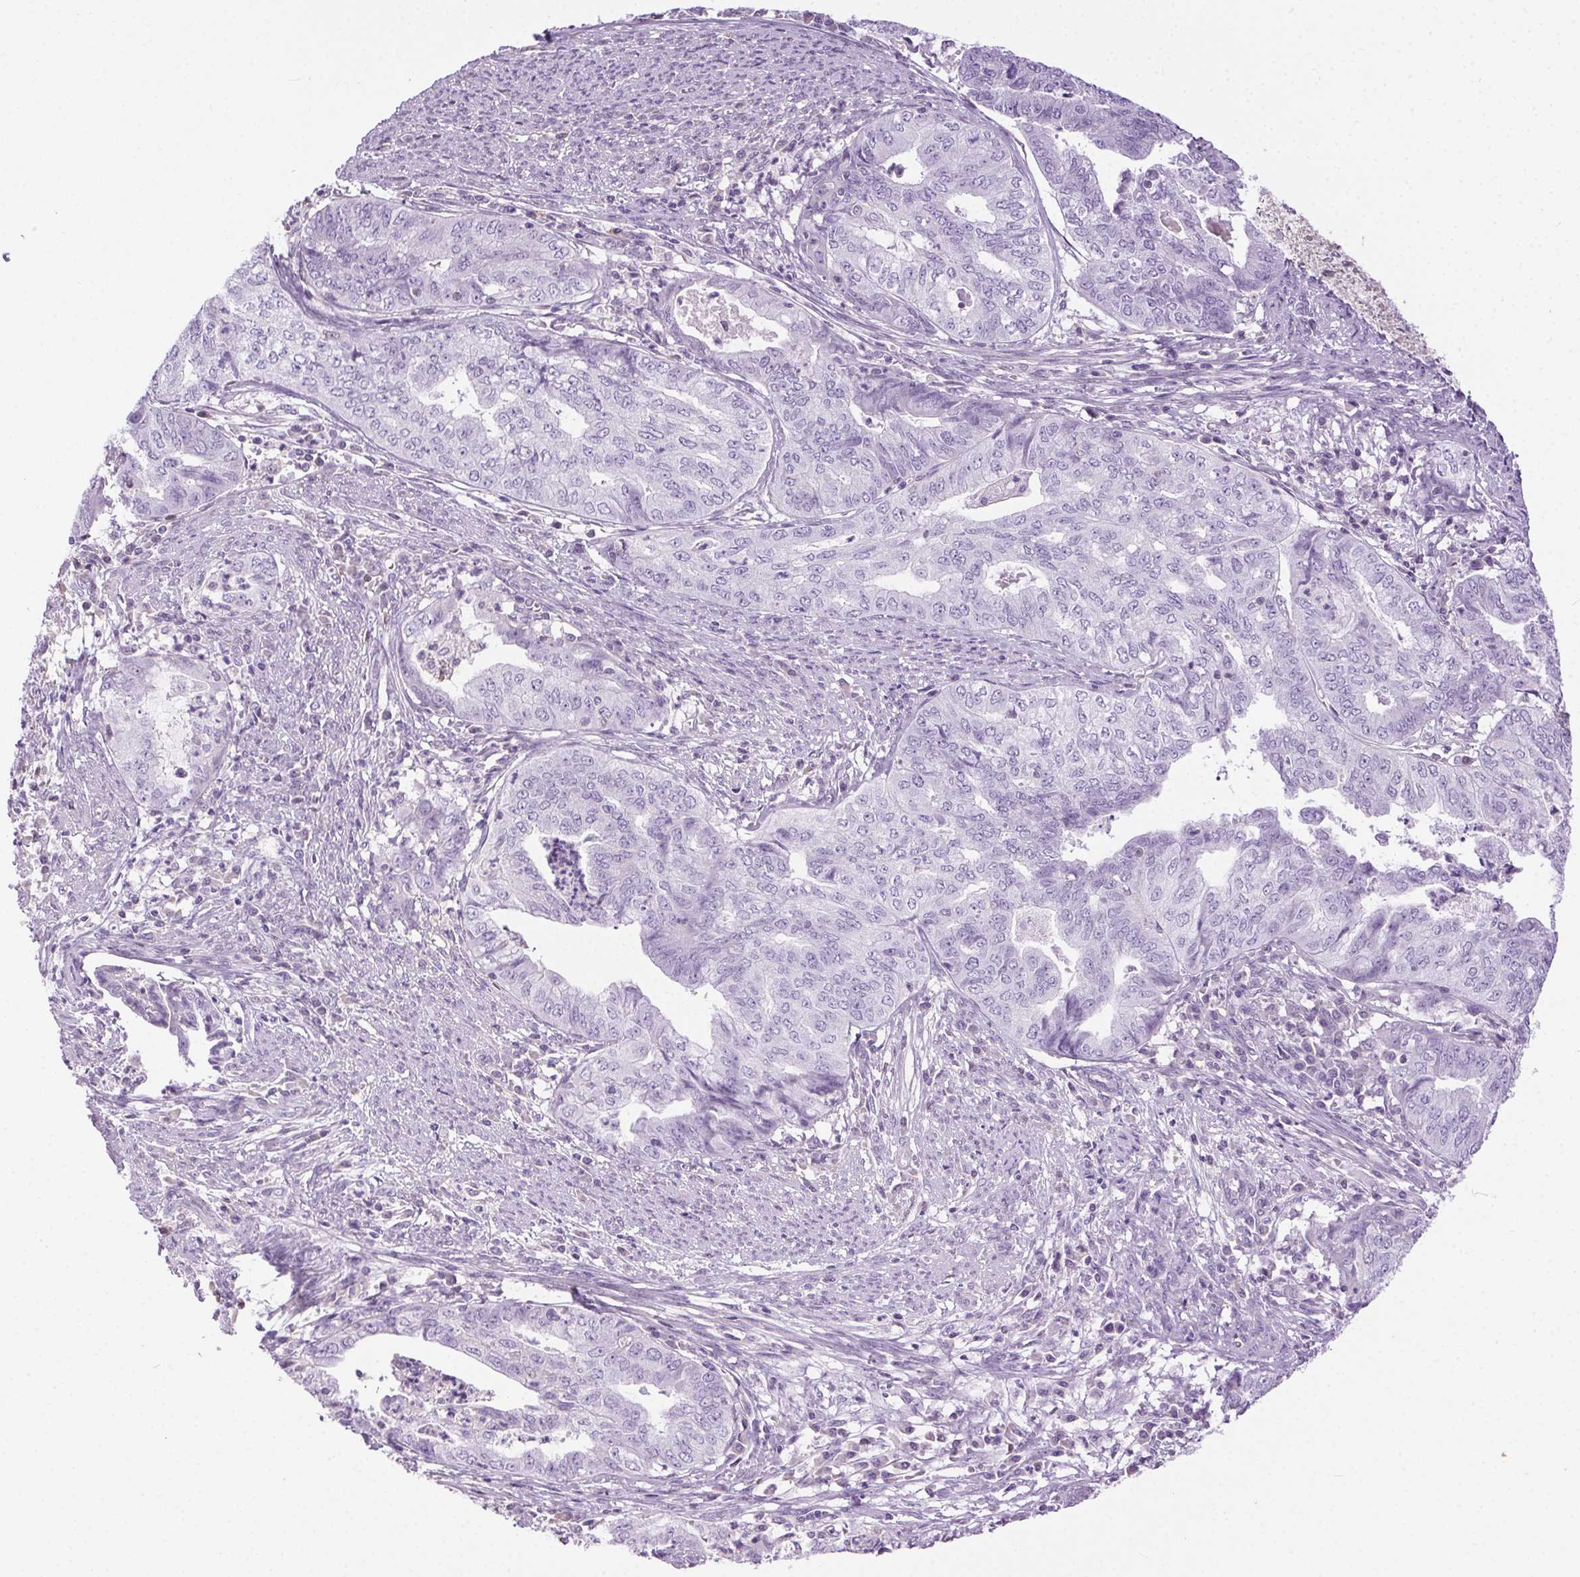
{"staining": {"intensity": "negative", "quantity": "none", "location": "none"}, "tissue": "endometrial cancer", "cell_type": "Tumor cells", "image_type": "cancer", "snomed": [{"axis": "morphology", "description": "Adenocarcinoma, NOS"}, {"axis": "topography", "description": "Endometrium"}], "caption": "DAB (3,3'-diaminobenzidine) immunohistochemical staining of endometrial adenocarcinoma displays no significant staining in tumor cells. The staining was performed using DAB (3,3'-diaminobenzidine) to visualize the protein expression in brown, while the nuclei were stained in blue with hematoxylin (Magnification: 20x).", "gene": "SYCE2", "patient": {"sex": "female", "age": 79}}